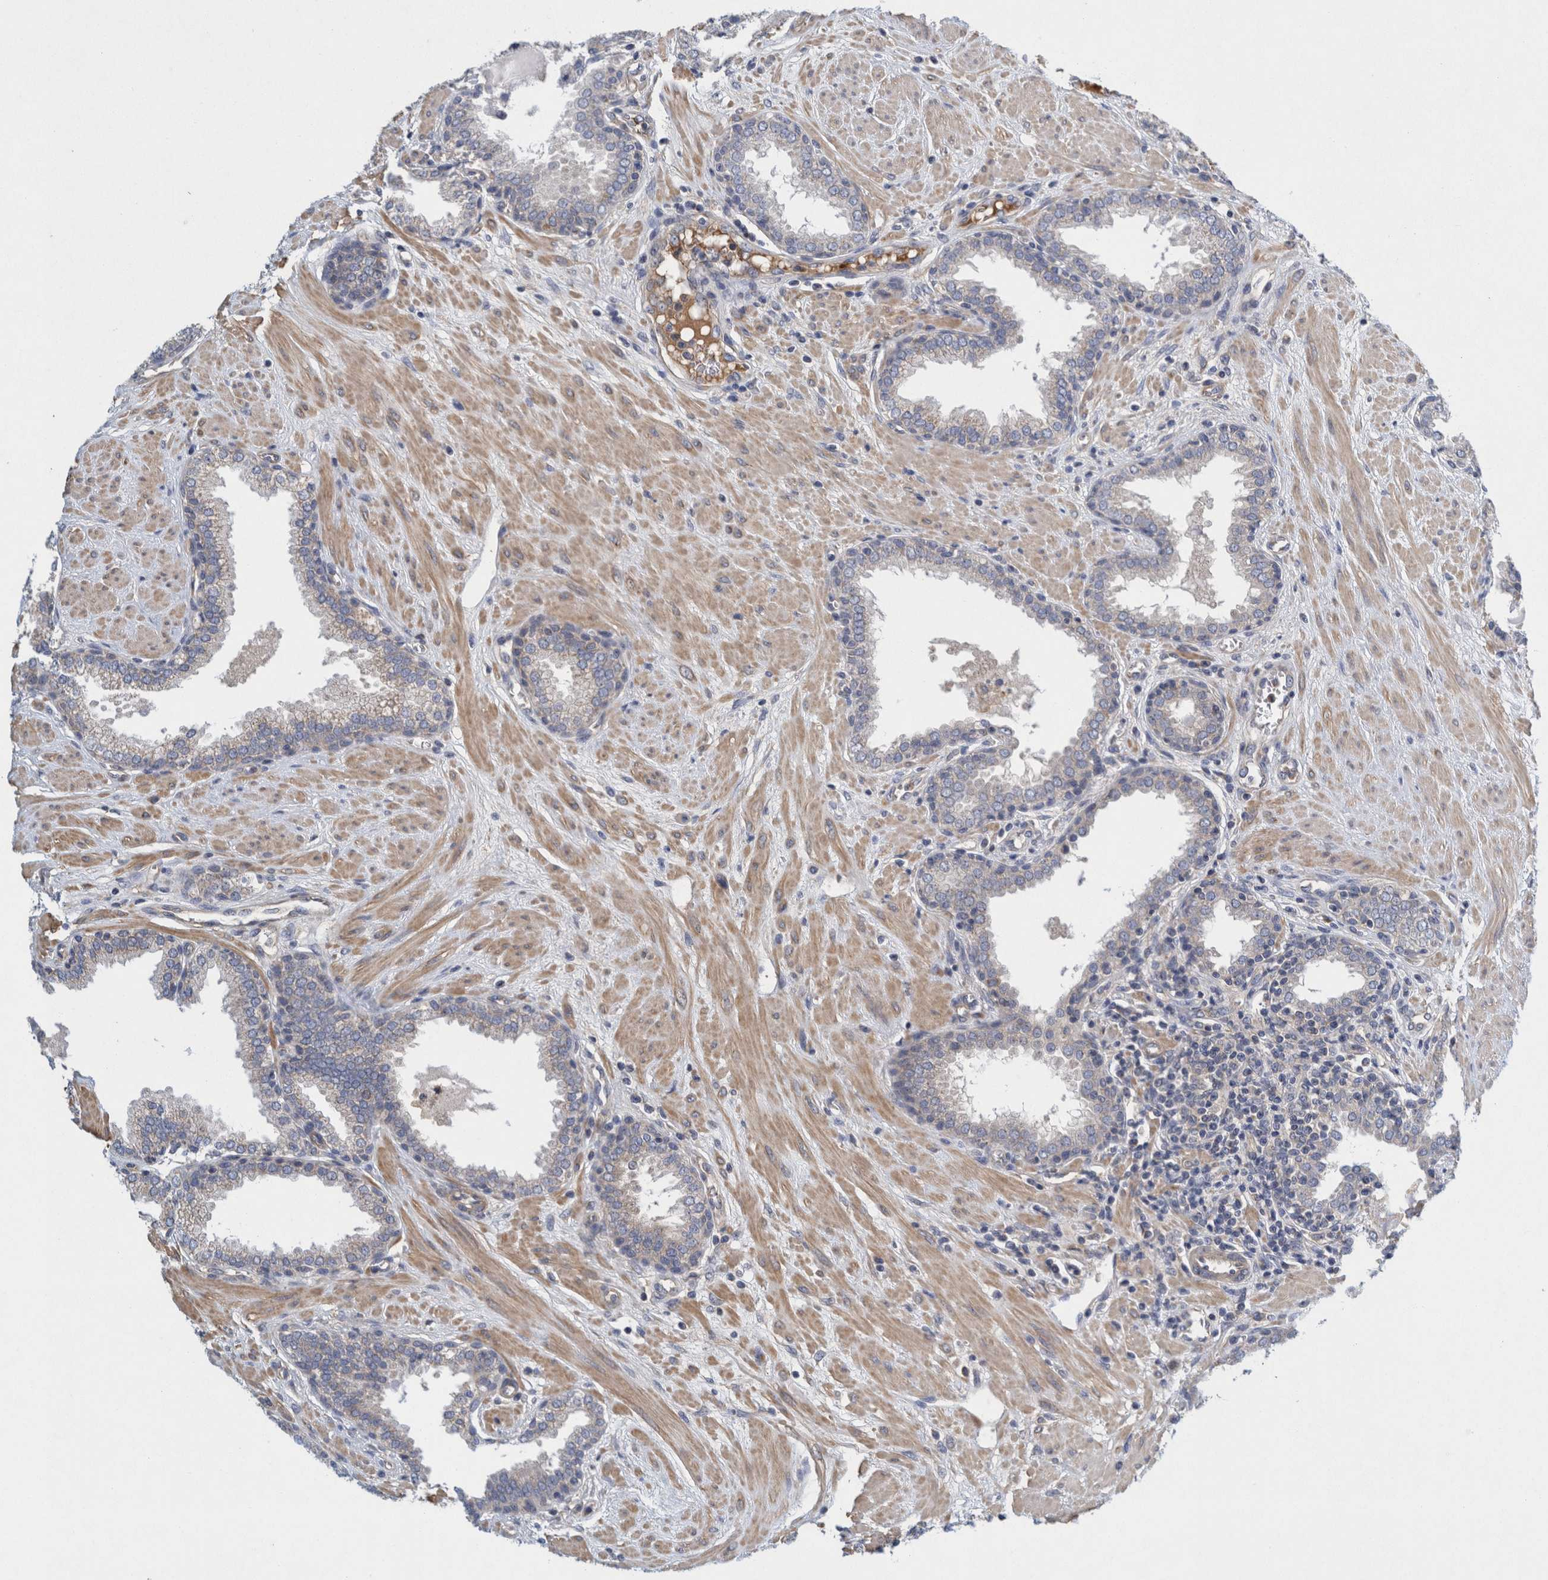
{"staining": {"intensity": "weak", "quantity": "25%-75%", "location": "cytoplasmic/membranous"}, "tissue": "prostate", "cell_type": "Glandular cells", "image_type": "normal", "snomed": [{"axis": "morphology", "description": "Normal tissue, NOS"}, {"axis": "topography", "description": "Prostate"}], "caption": "Immunohistochemistry (IHC) histopathology image of benign prostate: prostate stained using IHC displays low levels of weak protein expression localized specifically in the cytoplasmic/membranous of glandular cells, appearing as a cytoplasmic/membranous brown color.", "gene": "ZNF324B", "patient": {"sex": "male", "age": 51}}